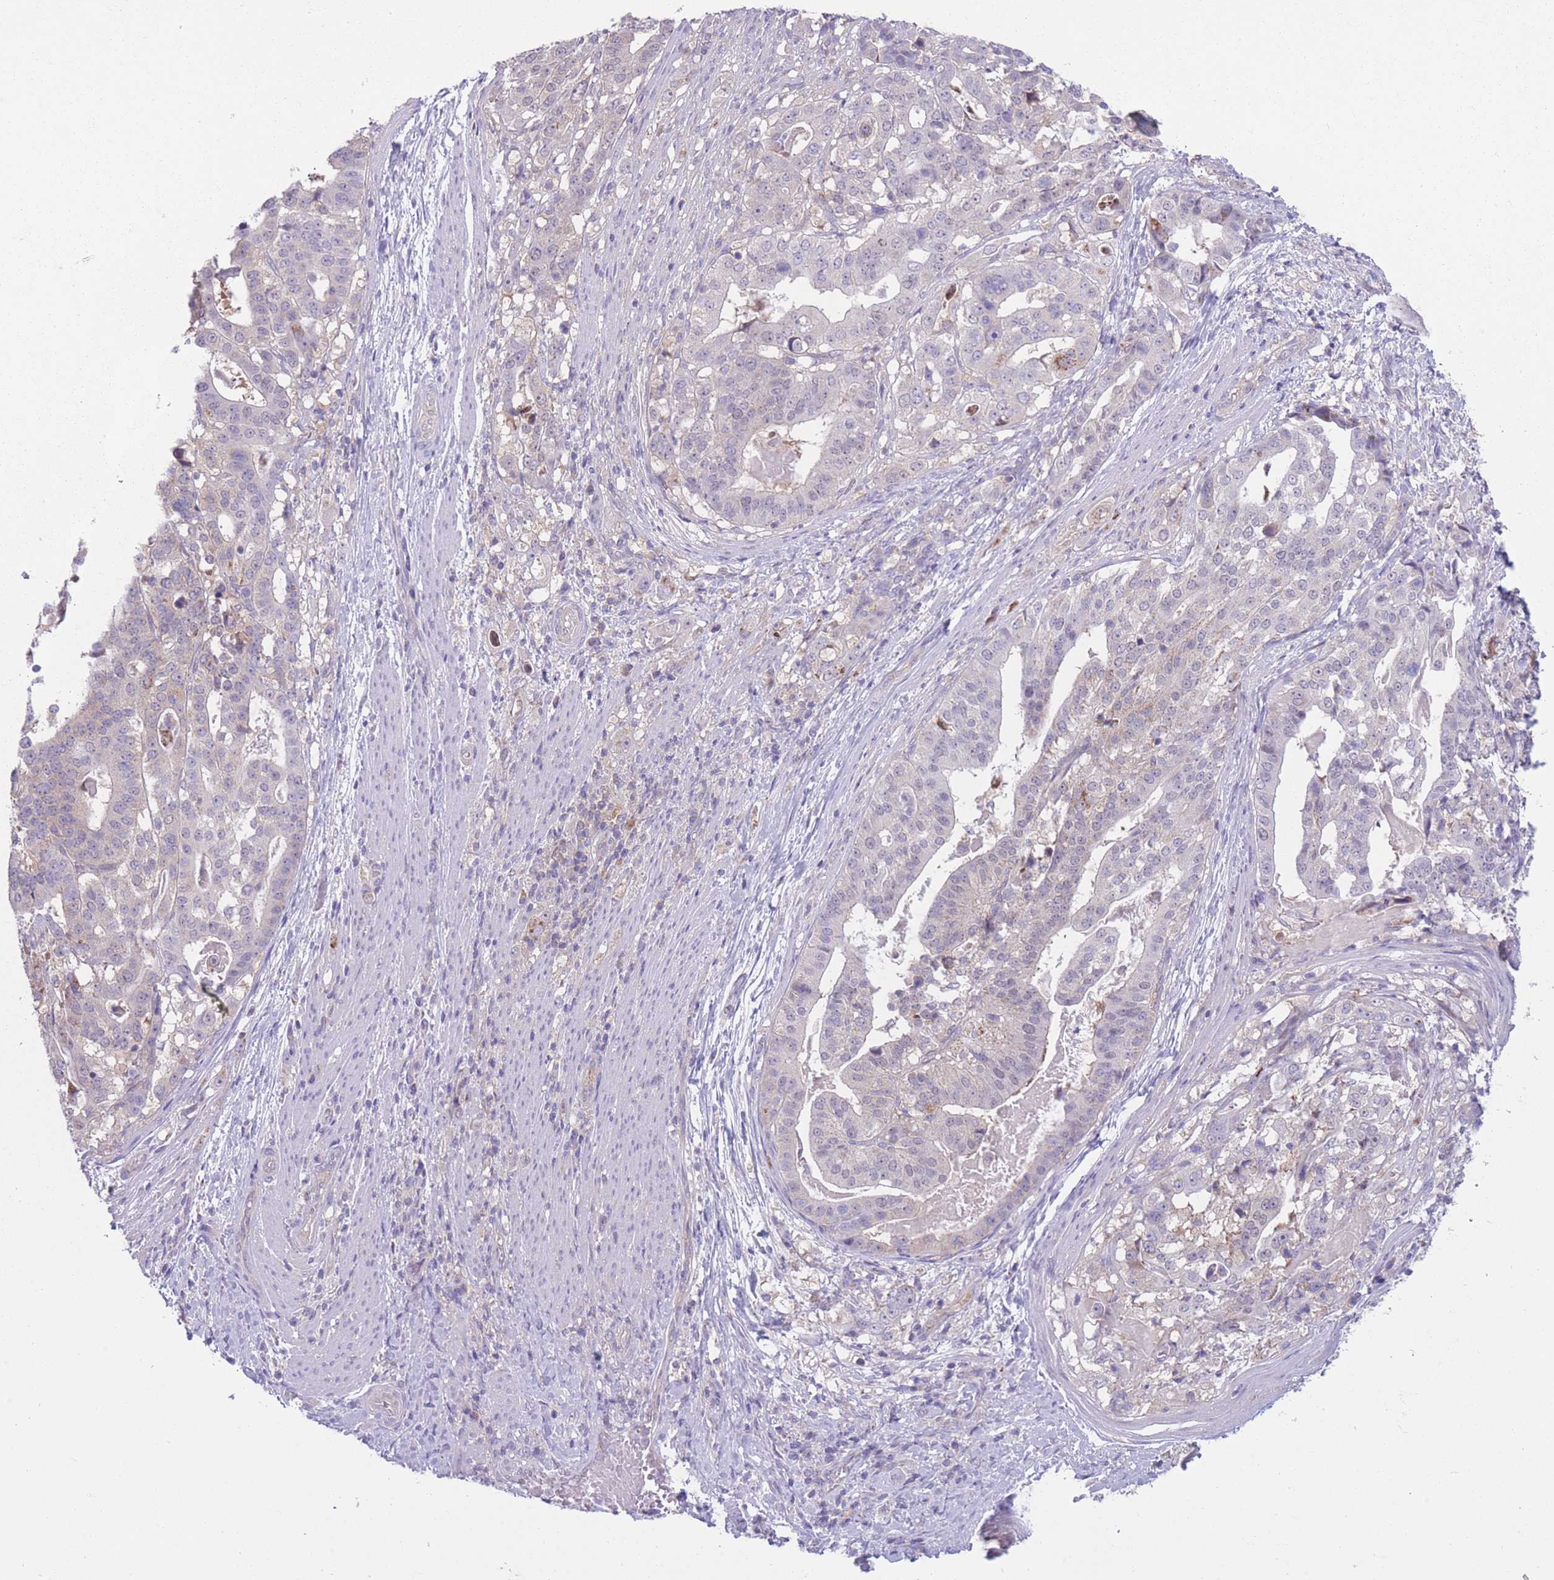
{"staining": {"intensity": "negative", "quantity": "none", "location": "none"}, "tissue": "stomach cancer", "cell_type": "Tumor cells", "image_type": "cancer", "snomed": [{"axis": "morphology", "description": "Adenocarcinoma, NOS"}, {"axis": "topography", "description": "Stomach"}], "caption": "IHC of stomach cancer (adenocarcinoma) shows no positivity in tumor cells.", "gene": "CCT6B", "patient": {"sex": "male", "age": 48}}